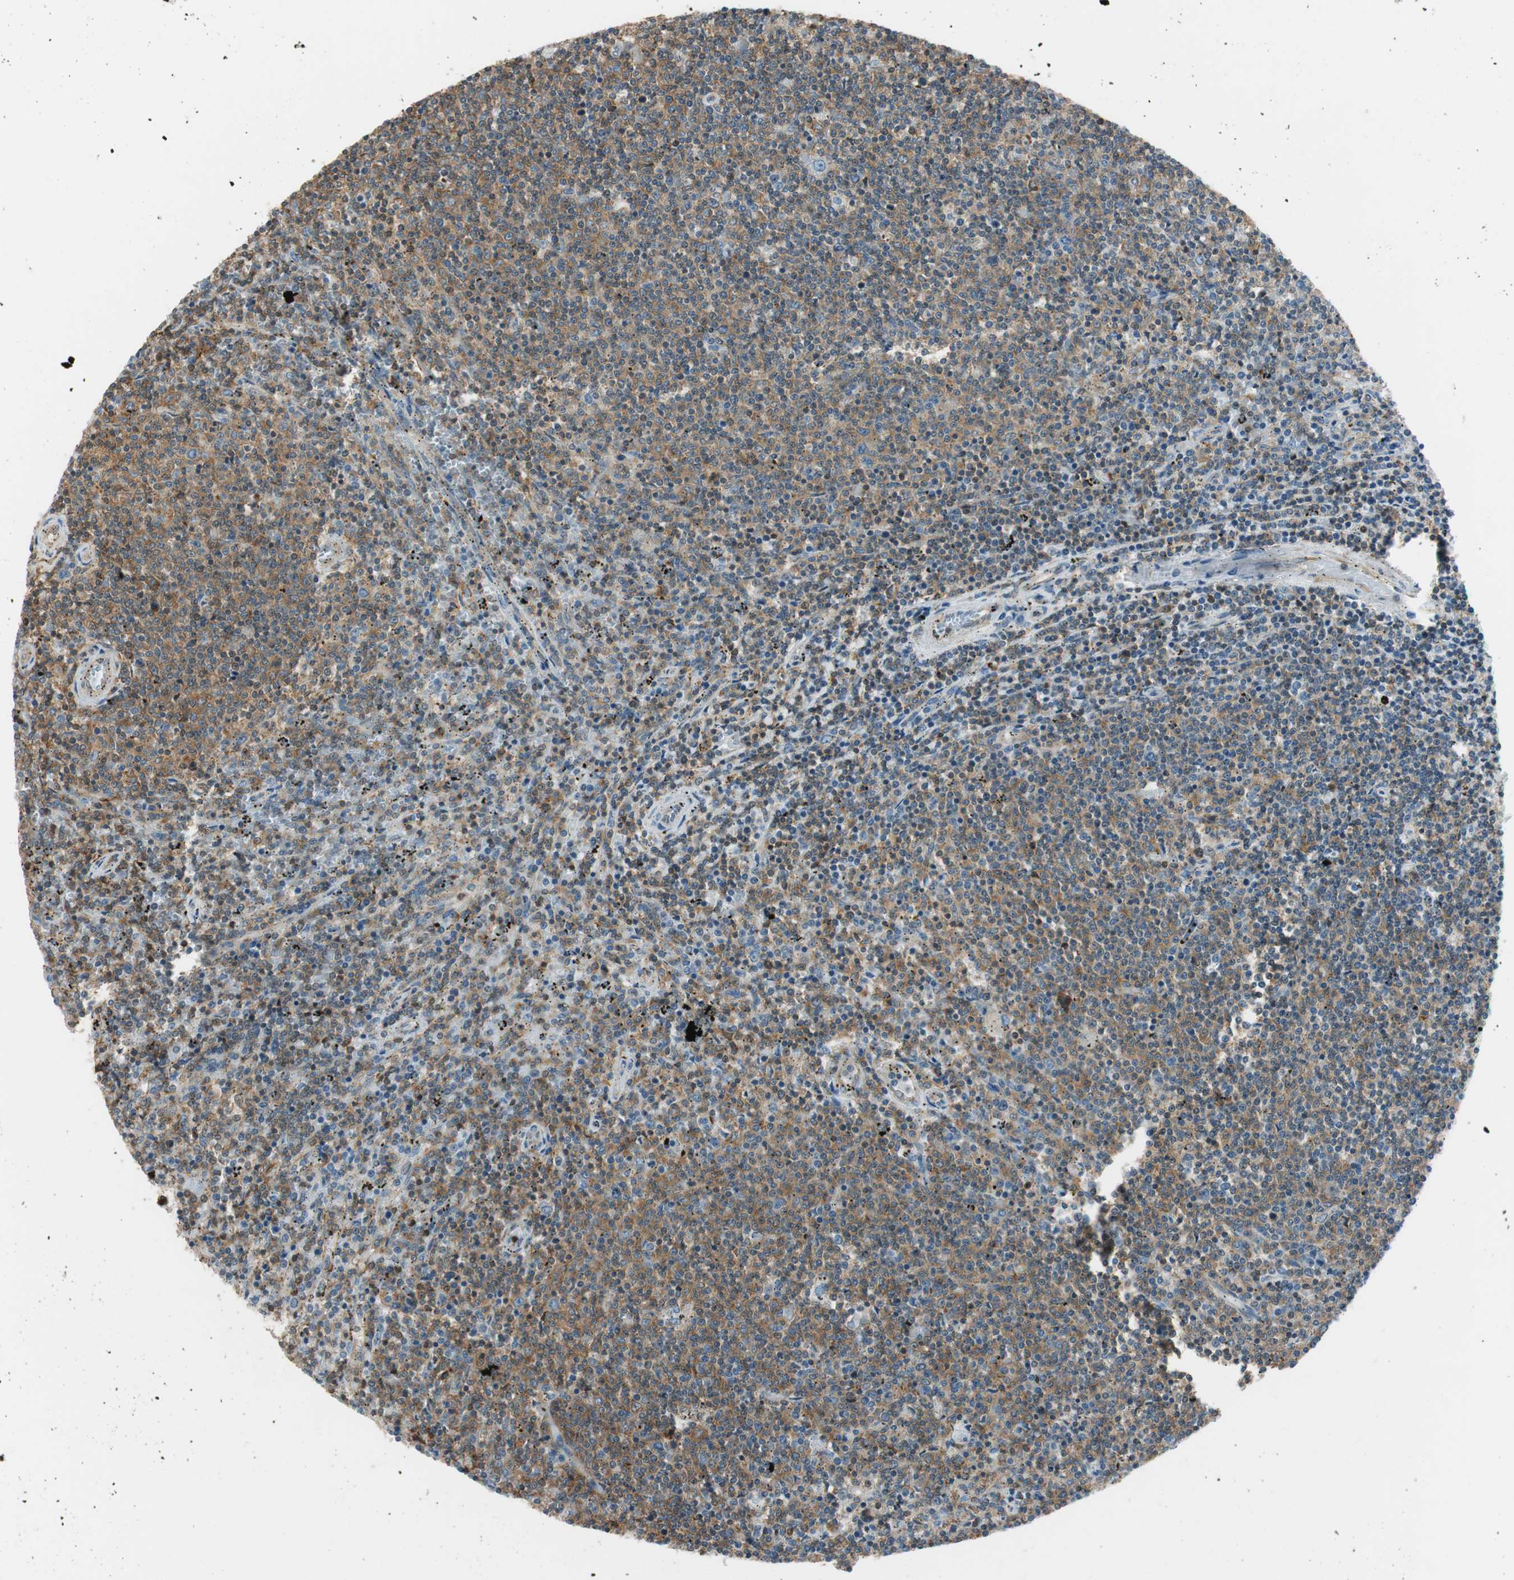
{"staining": {"intensity": "moderate", "quantity": ">75%", "location": "cytoplasmic/membranous"}, "tissue": "lymphoma", "cell_type": "Tumor cells", "image_type": "cancer", "snomed": [{"axis": "morphology", "description": "Malignant lymphoma, non-Hodgkin's type, Low grade"}, {"axis": "topography", "description": "Spleen"}], "caption": "Lymphoma stained for a protein (brown) reveals moderate cytoplasmic/membranous positive staining in about >75% of tumor cells.", "gene": "PI4K2B", "patient": {"sex": "female", "age": 50}}